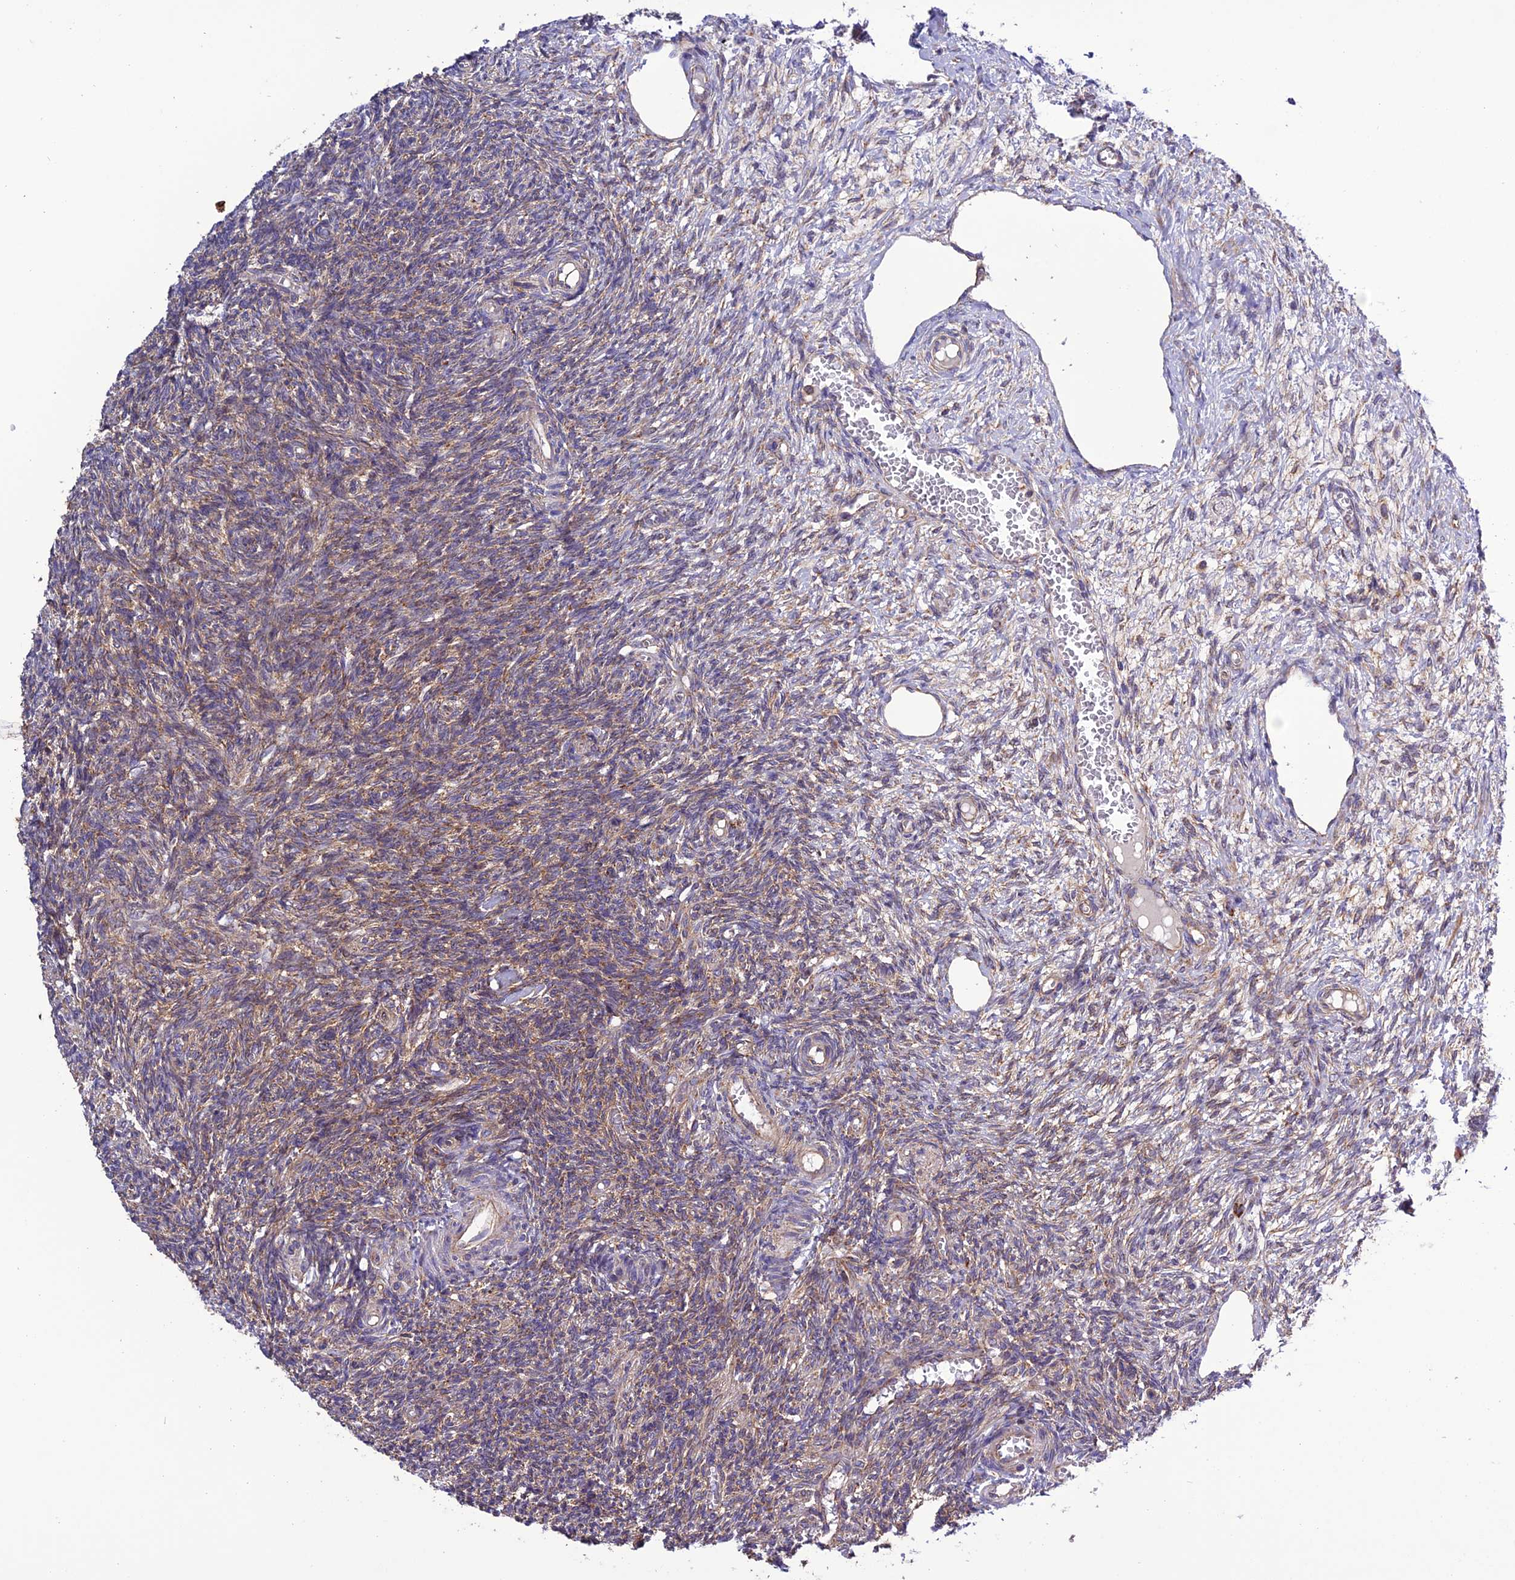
{"staining": {"intensity": "weak", "quantity": "25%-75%", "location": "cytoplasmic/membranous"}, "tissue": "ovary", "cell_type": "Ovarian stroma cells", "image_type": "normal", "snomed": [{"axis": "morphology", "description": "Normal tissue, NOS"}, {"axis": "topography", "description": "Ovary"}], "caption": "Ovary stained for a protein (brown) demonstrates weak cytoplasmic/membranous positive staining in approximately 25%-75% of ovarian stroma cells.", "gene": "MRPS9", "patient": {"sex": "female", "age": 27}}